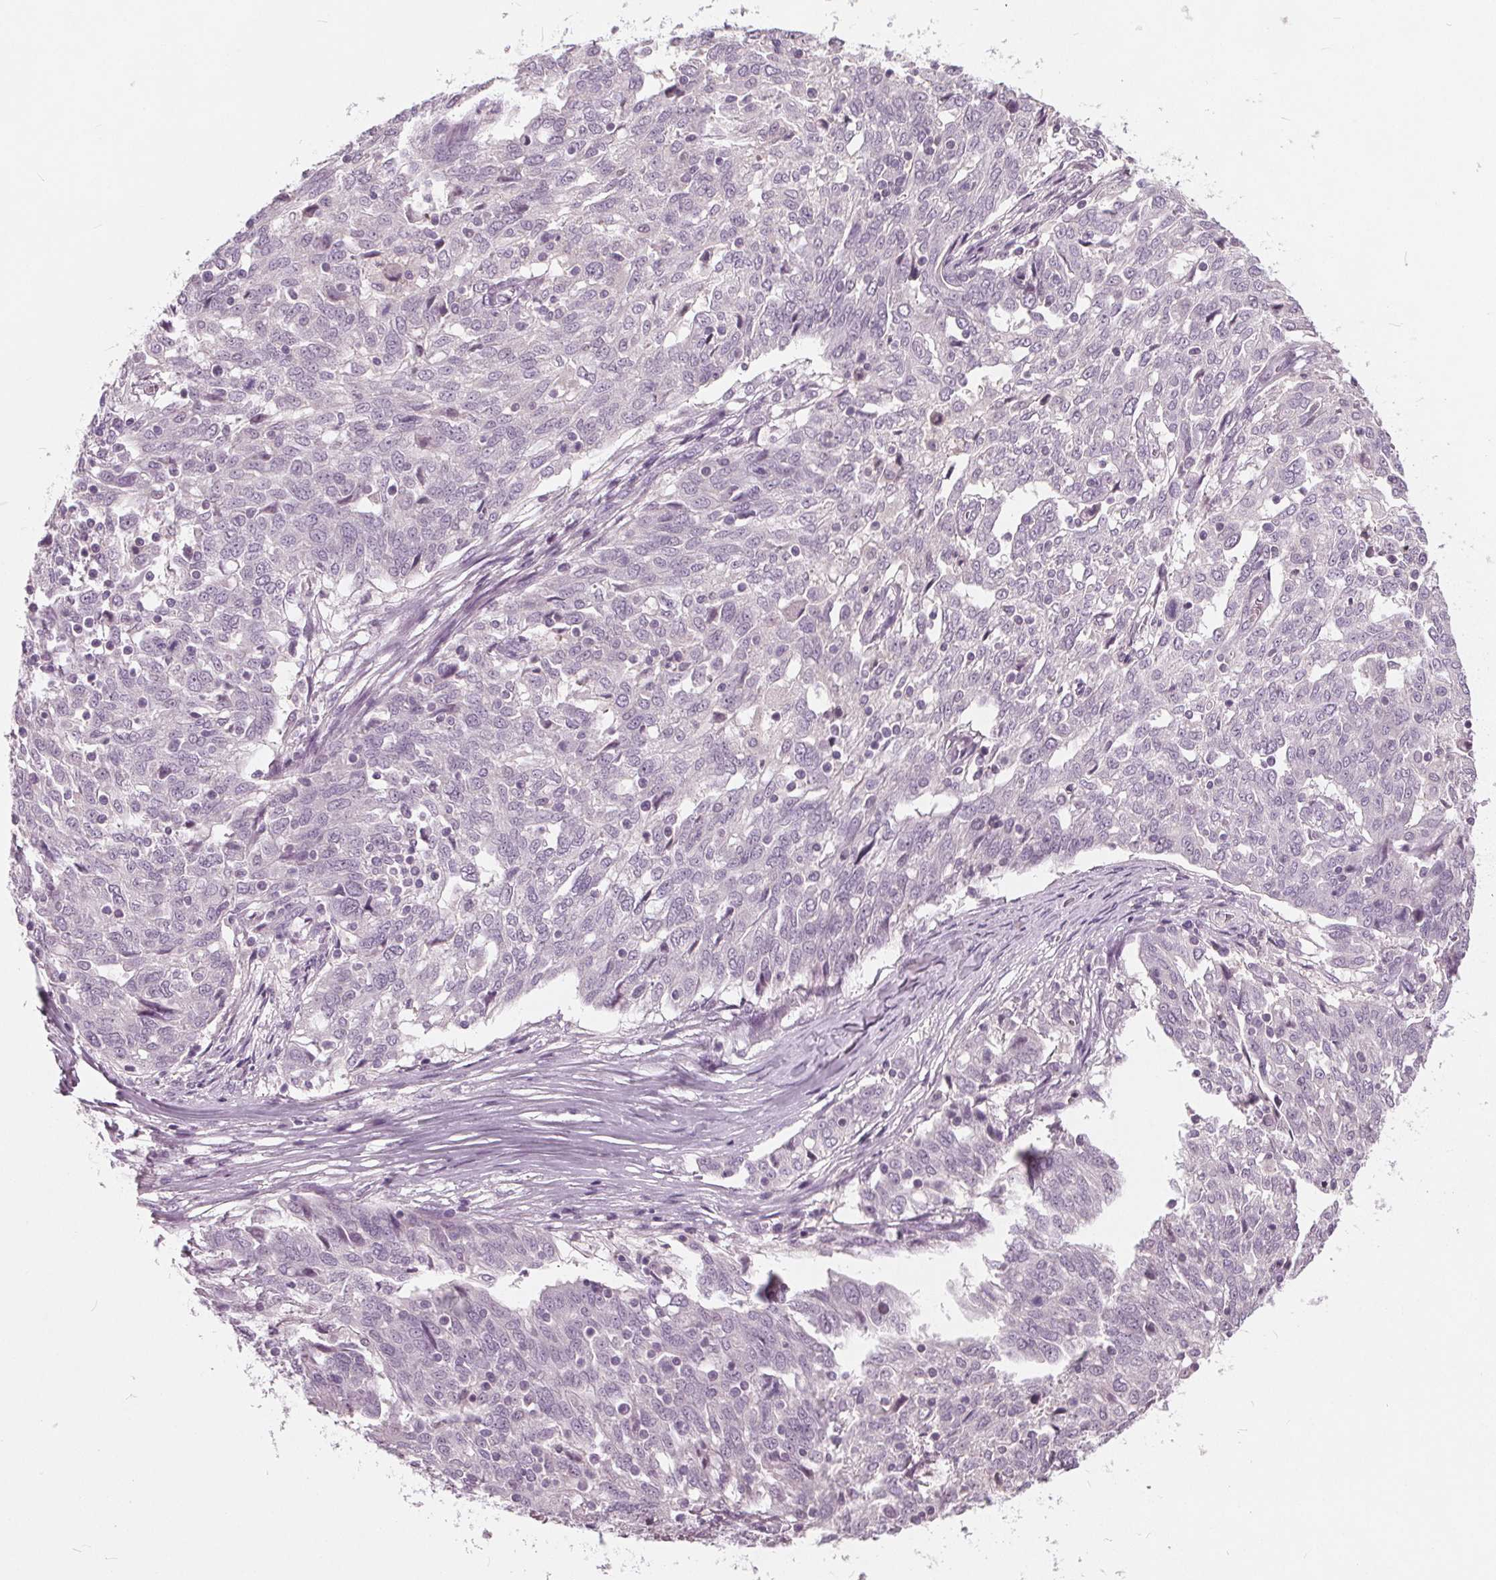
{"staining": {"intensity": "negative", "quantity": "none", "location": "none"}, "tissue": "ovarian cancer", "cell_type": "Tumor cells", "image_type": "cancer", "snomed": [{"axis": "morphology", "description": "Cystadenocarcinoma, serous, NOS"}, {"axis": "topography", "description": "Ovary"}], "caption": "Tumor cells show no significant protein expression in ovarian serous cystadenocarcinoma.", "gene": "TKFC", "patient": {"sex": "female", "age": 67}}